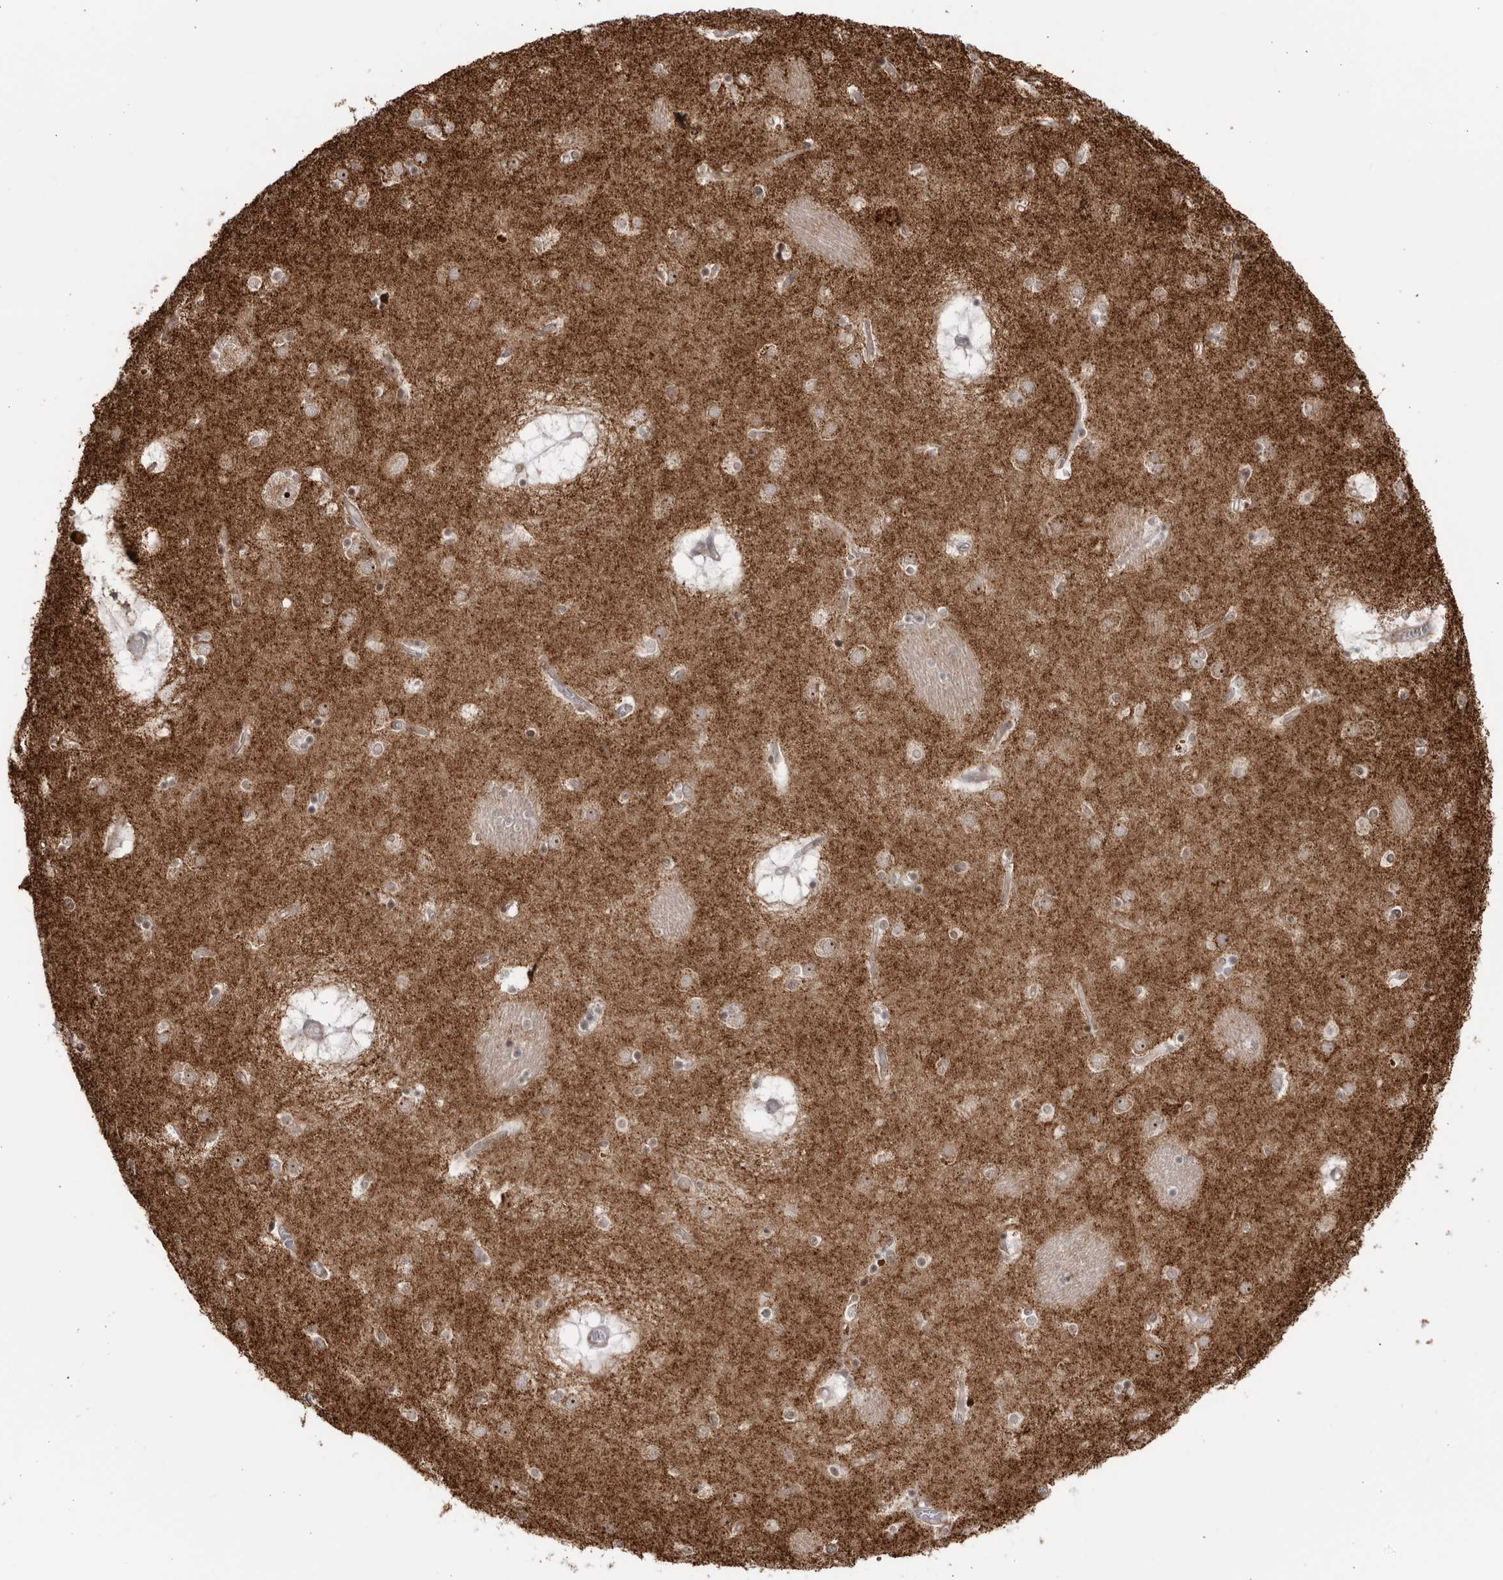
{"staining": {"intensity": "moderate", "quantity": "25%-75%", "location": "cytoplasmic/membranous"}, "tissue": "caudate", "cell_type": "Glial cells", "image_type": "normal", "snomed": [{"axis": "morphology", "description": "Normal tissue, NOS"}, {"axis": "topography", "description": "Lateral ventricle wall"}], "caption": "This micrograph demonstrates immunohistochemistry staining of benign caudate, with medium moderate cytoplasmic/membranous expression in about 25%-75% of glial cells.", "gene": "RBM34", "patient": {"sex": "male", "age": 70}}